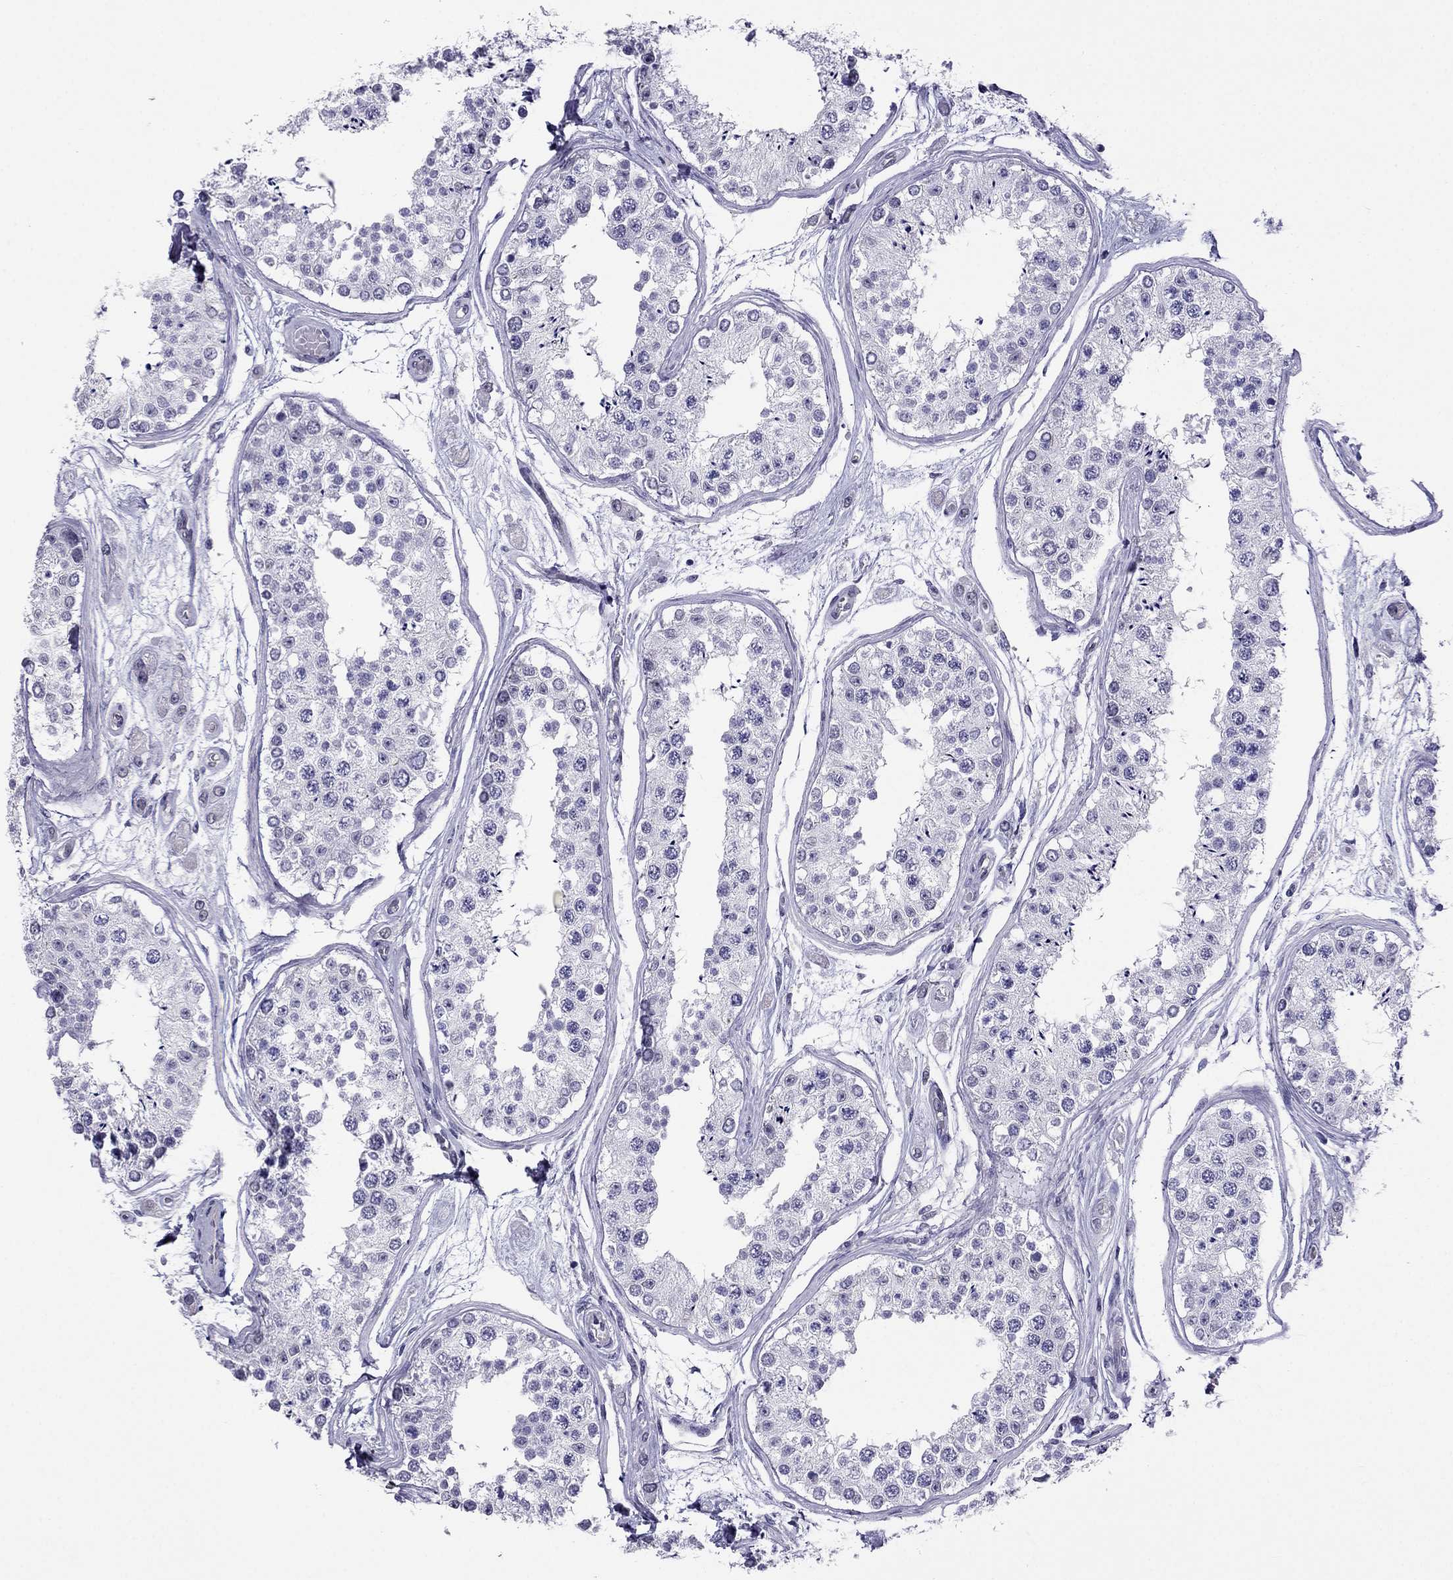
{"staining": {"intensity": "negative", "quantity": "none", "location": "none"}, "tissue": "testis", "cell_type": "Cells in seminiferous ducts", "image_type": "normal", "snomed": [{"axis": "morphology", "description": "Normal tissue, NOS"}, {"axis": "topography", "description": "Testis"}], "caption": "Immunohistochemistry (IHC) micrograph of benign human testis stained for a protein (brown), which exhibits no staining in cells in seminiferous ducts.", "gene": "CROCC2", "patient": {"sex": "male", "age": 25}}